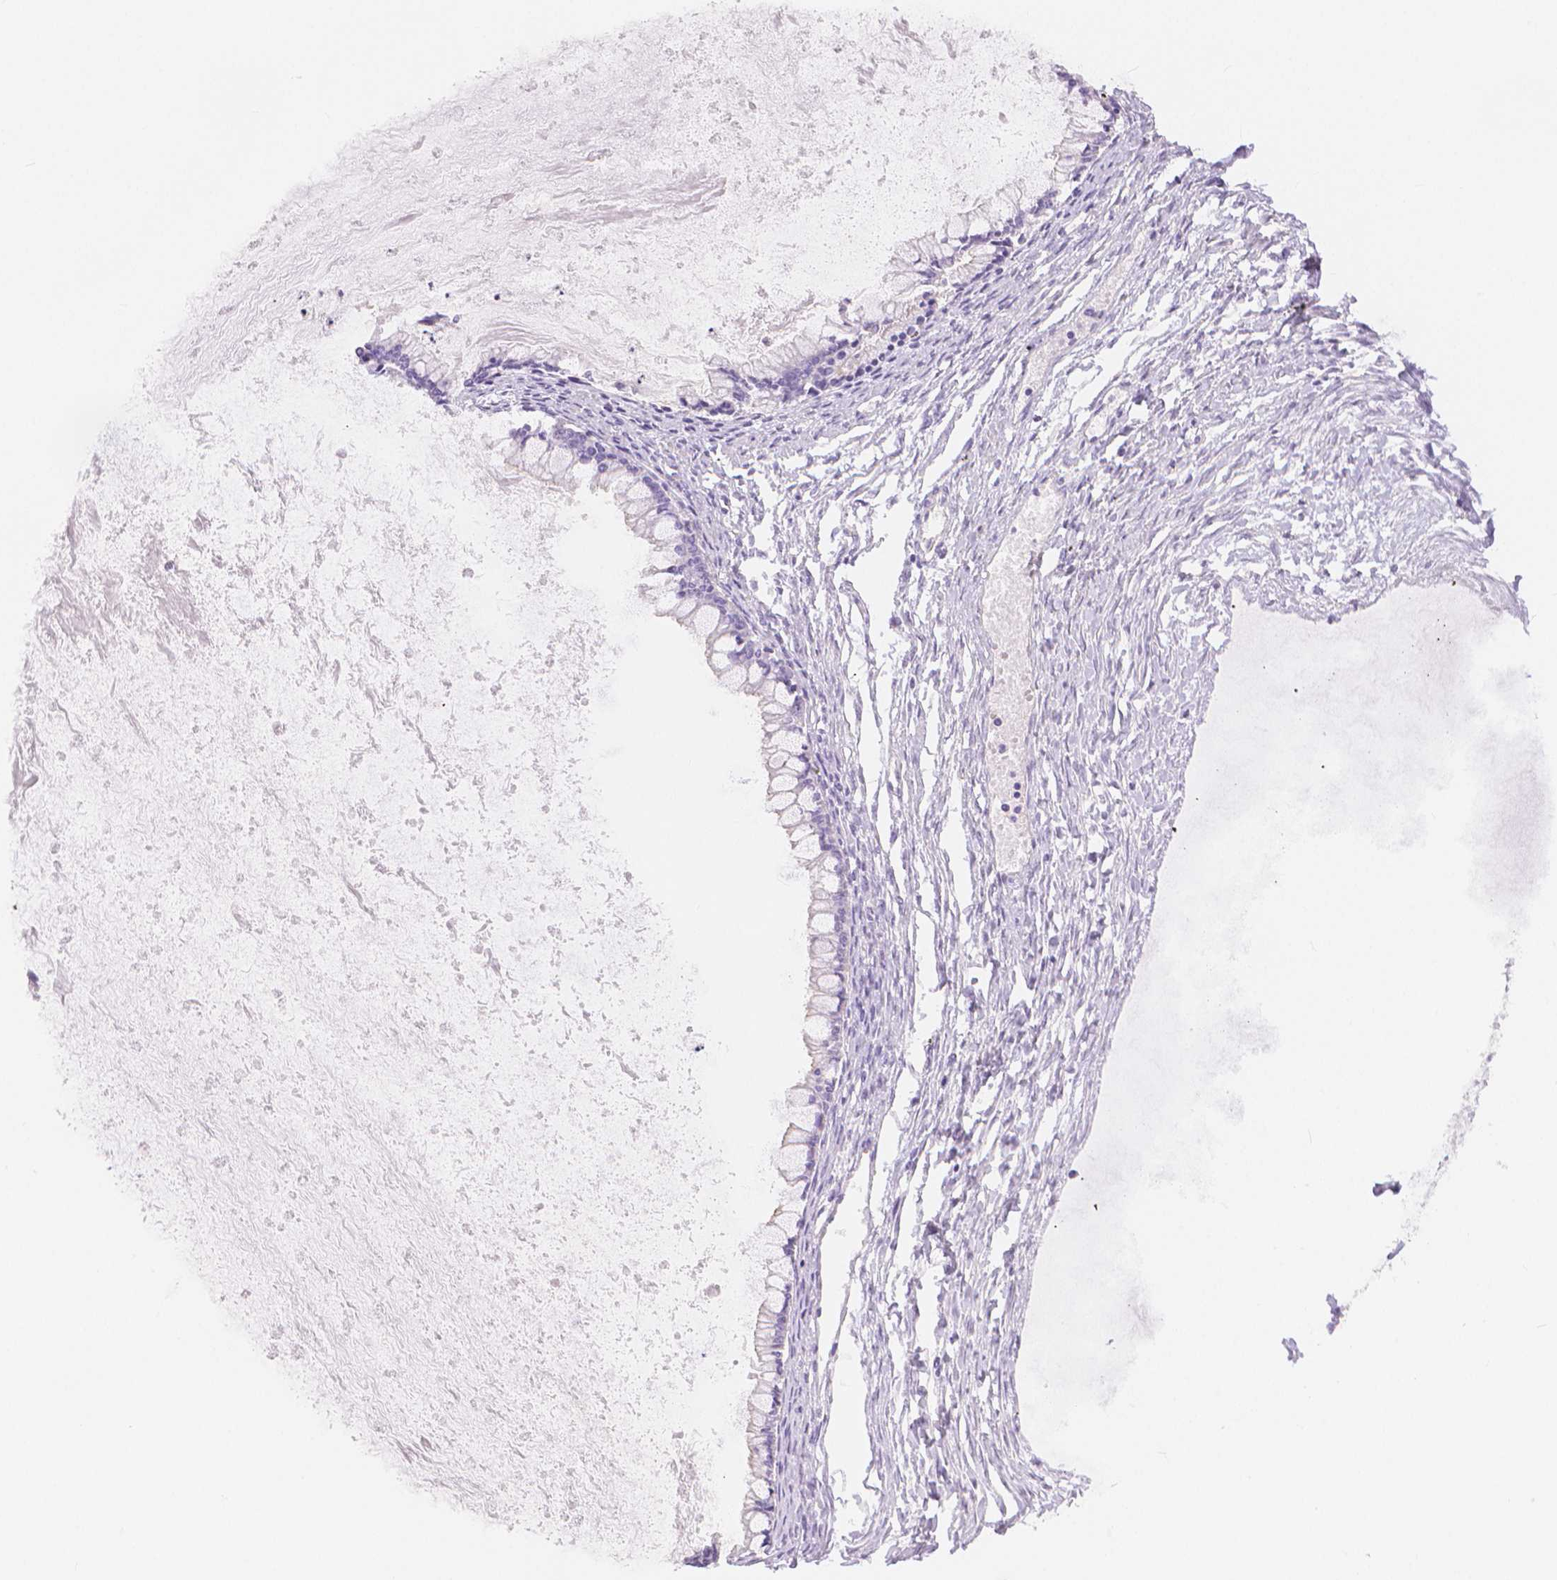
{"staining": {"intensity": "negative", "quantity": "none", "location": "none"}, "tissue": "ovarian cancer", "cell_type": "Tumor cells", "image_type": "cancer", "snomed": [{"axis": "morphology", "description": "Cystadenocarcinoma, mucinous, NOS"}, {"axis": "topography", "description": "Ovary"}], "caption": "IHC image of human ovarian cancer (mucinous cystadenocarcinoma) stained for a protein (brown), which shows no positivity in tumor cells. The staining is performed using DAB brown chromogen with nuclei counter-stained in using hematoxylin.", "gene": "SLC27A5", "patient": {"sex": "female", "age": 67}}